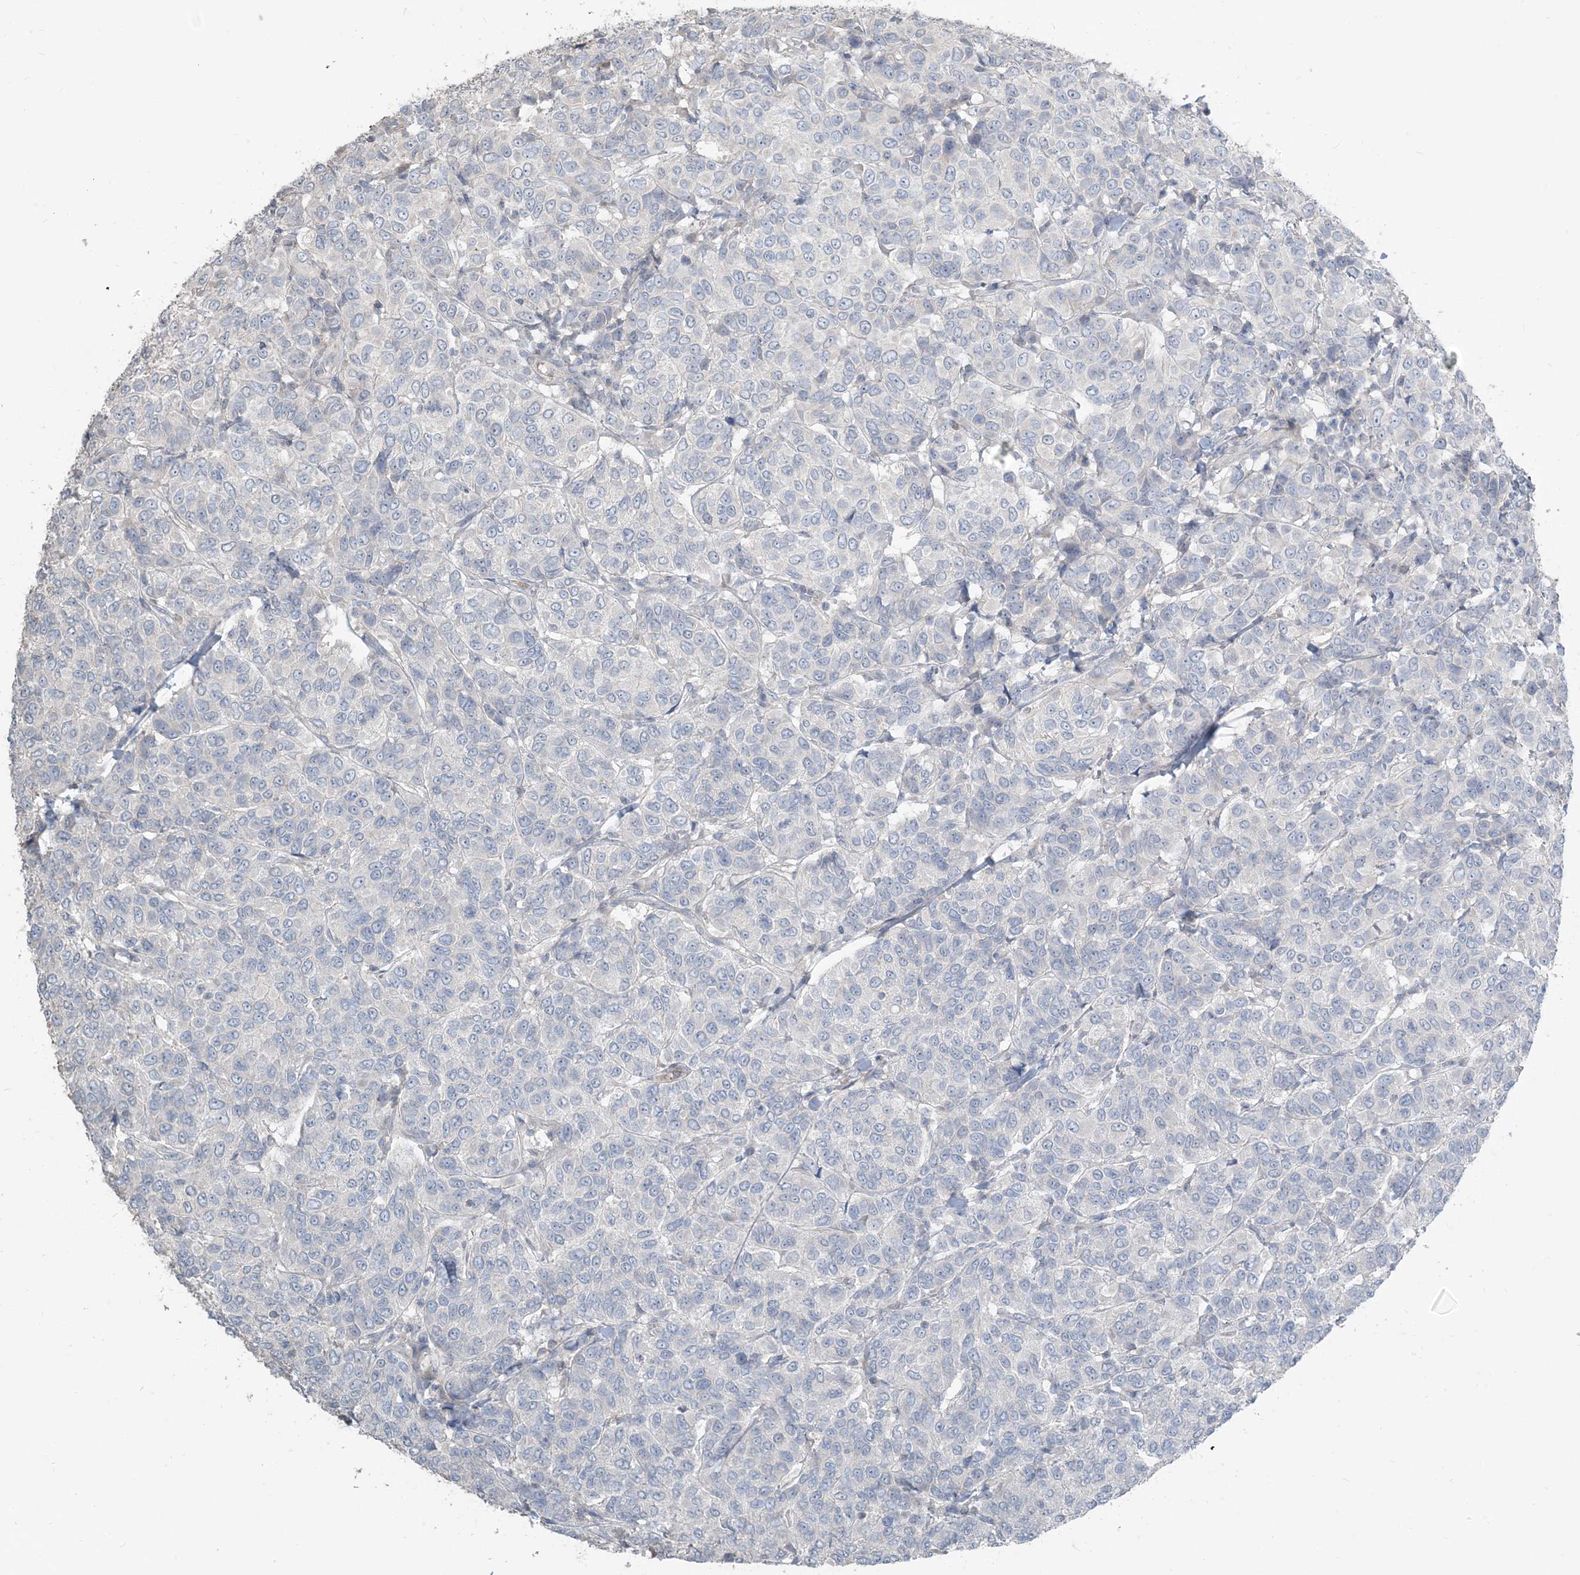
{"staining": {"intensity": "negative", "quantity": "none", "location": "none"}, "tissue": "breast cancer", "cell_type": "Tumor cells", "image_type": "cancer", "snomed": [{"axis": "morphology", "description": "Duct carcinoma"}, {"axis": "topography", "description": "Breast"}], "caption": "Protein analysis of breast cancer (intraductal carcinoma) demonstrates no significant staining in tumor cells. (Stains: DAB (3,3'-diaminobenzidine) immunohistochemistry (IHC) with hematoxylin counter stain, Microscopy: brightfield microscopy at high magnification).", "gene": "NPHS2", "patient": {"sex": "female", "age": 55}}